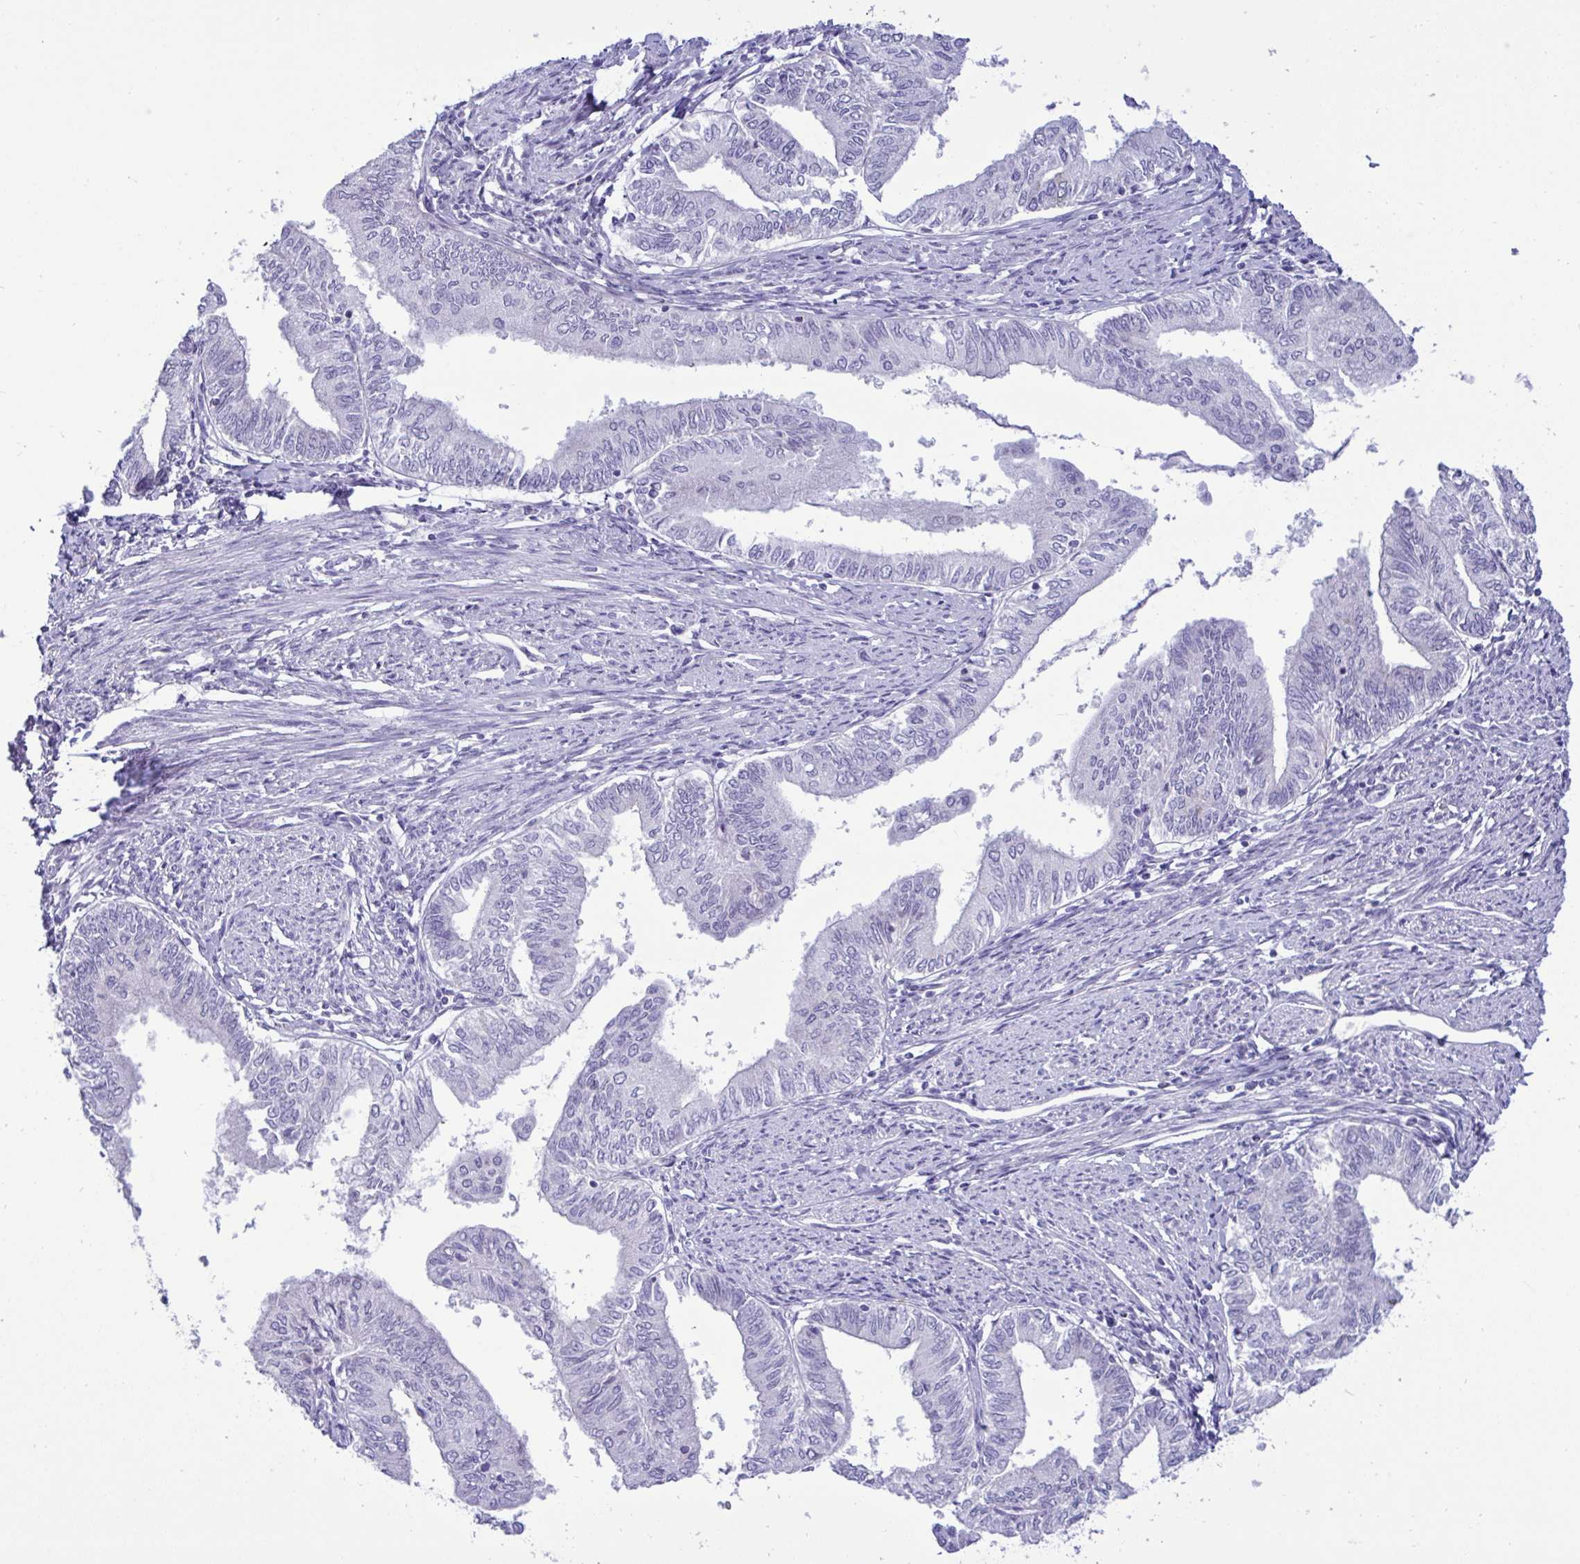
{"staining": {"intensity": "negative", "quantity": "none", "location": "none"}, "tissue": "endometrial cancer", "cell_type": "Tumor cells", "image_type": "cancer", "snomed": [{"axis": "morphology", "description": "Adenocarcinoma, NOS"}, {"axis": "topography", "description": "Endometrium"}], "caption": "Immunohistochemistry photomicrograph of neoplastic tissue: human endometrial adenocarcinoma stained with DAB displays no significant protein expression in tumor cells.", "gene": "SREBF1", "patient": {"sex": "female", "age": 66}}